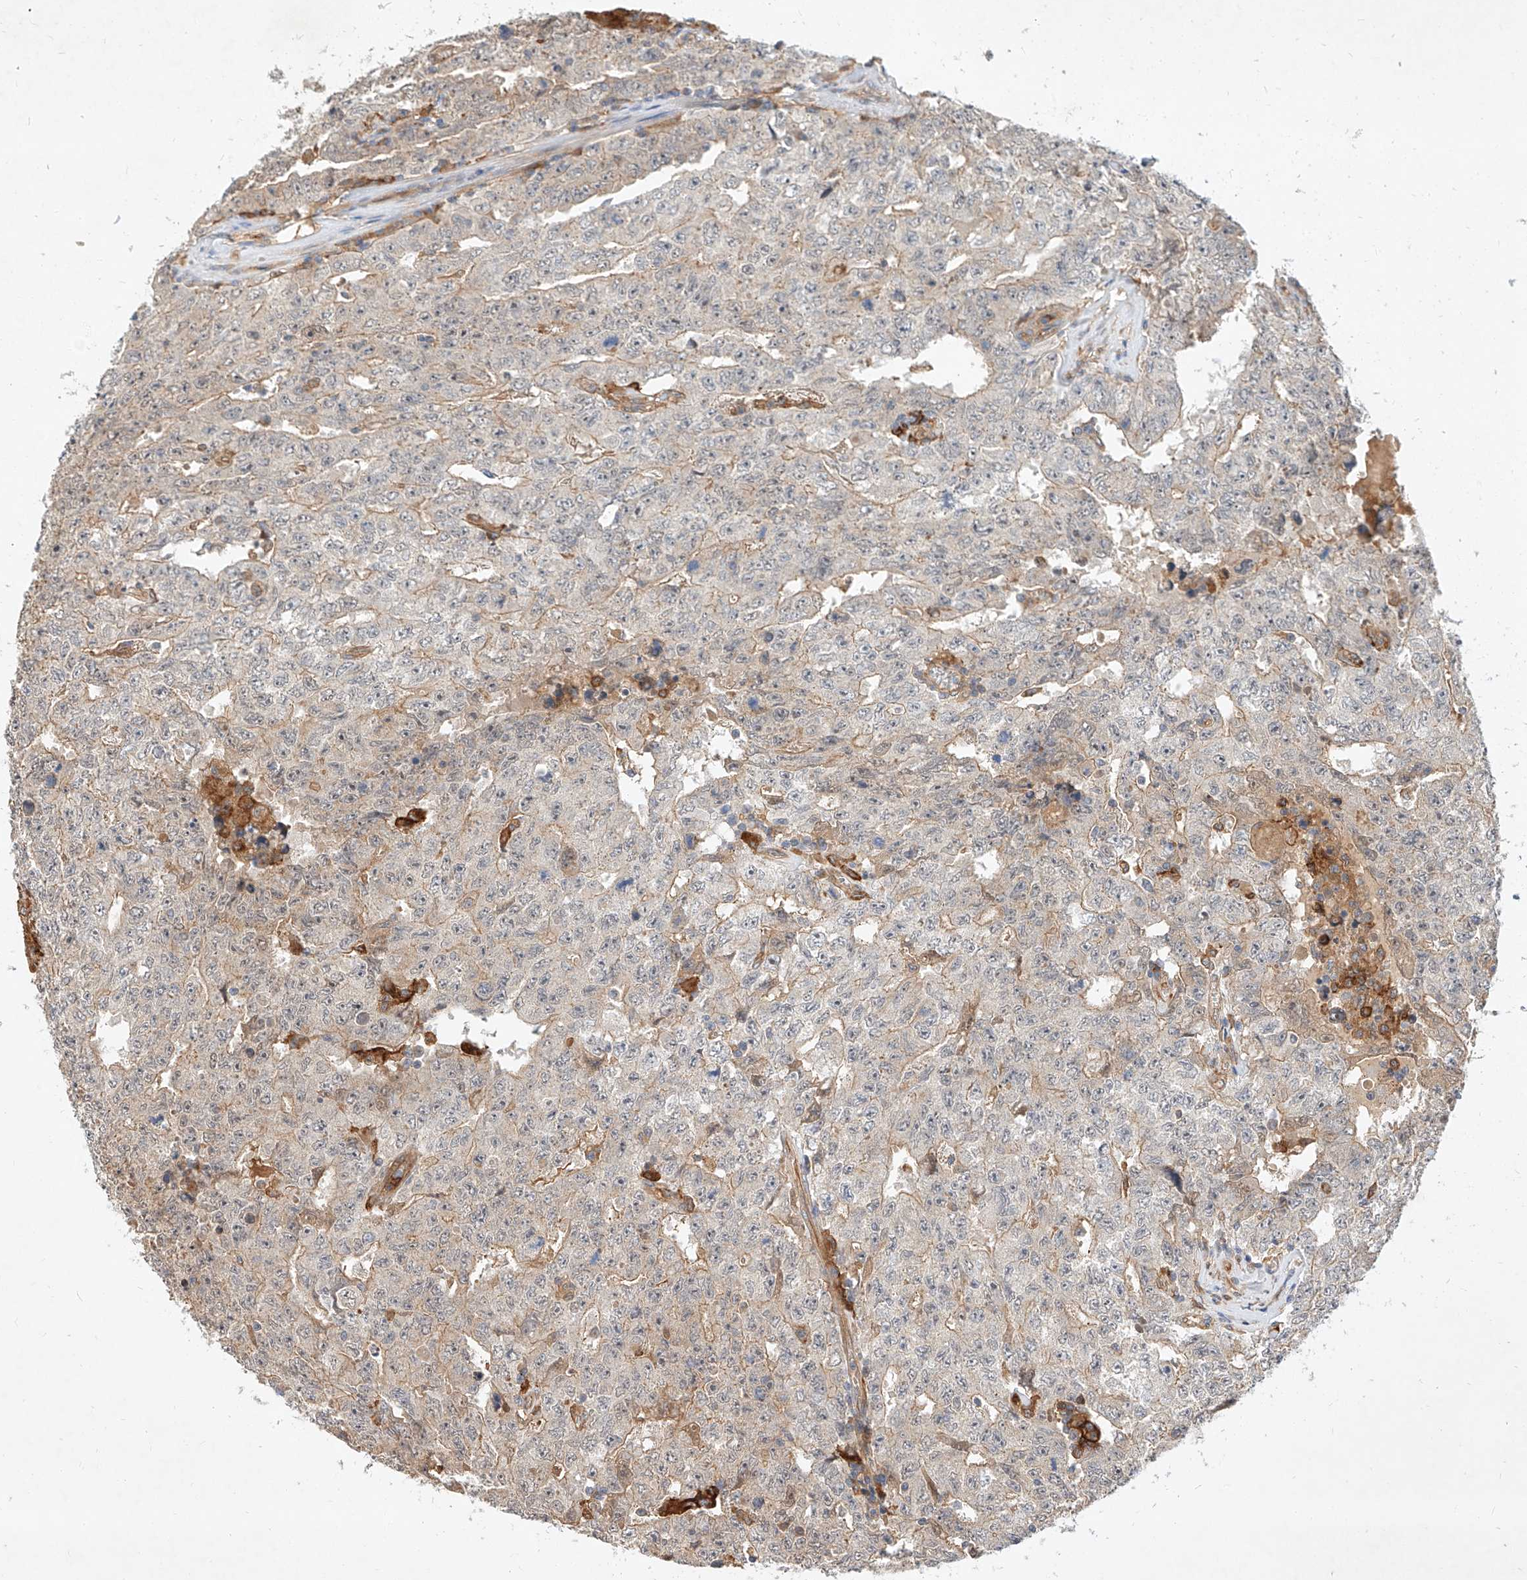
{"staining": {"intensity": "weak", "quantity": "<25%", "location": "cytoplasmic/membranous"}, "tissue": "testis cancer", "cell_type": "Tumor cells", "image_type": "cancer", "snomed": [{"axis": "morphology", "description": "Carcinoma, Embryonal, NOS"}, {"axis": "topography", "description": "Testis"}], "caption": "Histopathology image shows no significant protein expression in tumor cells of testis cancer.", "gene": "NFAM1", "patient": {"sex": "male", "age": 26}}